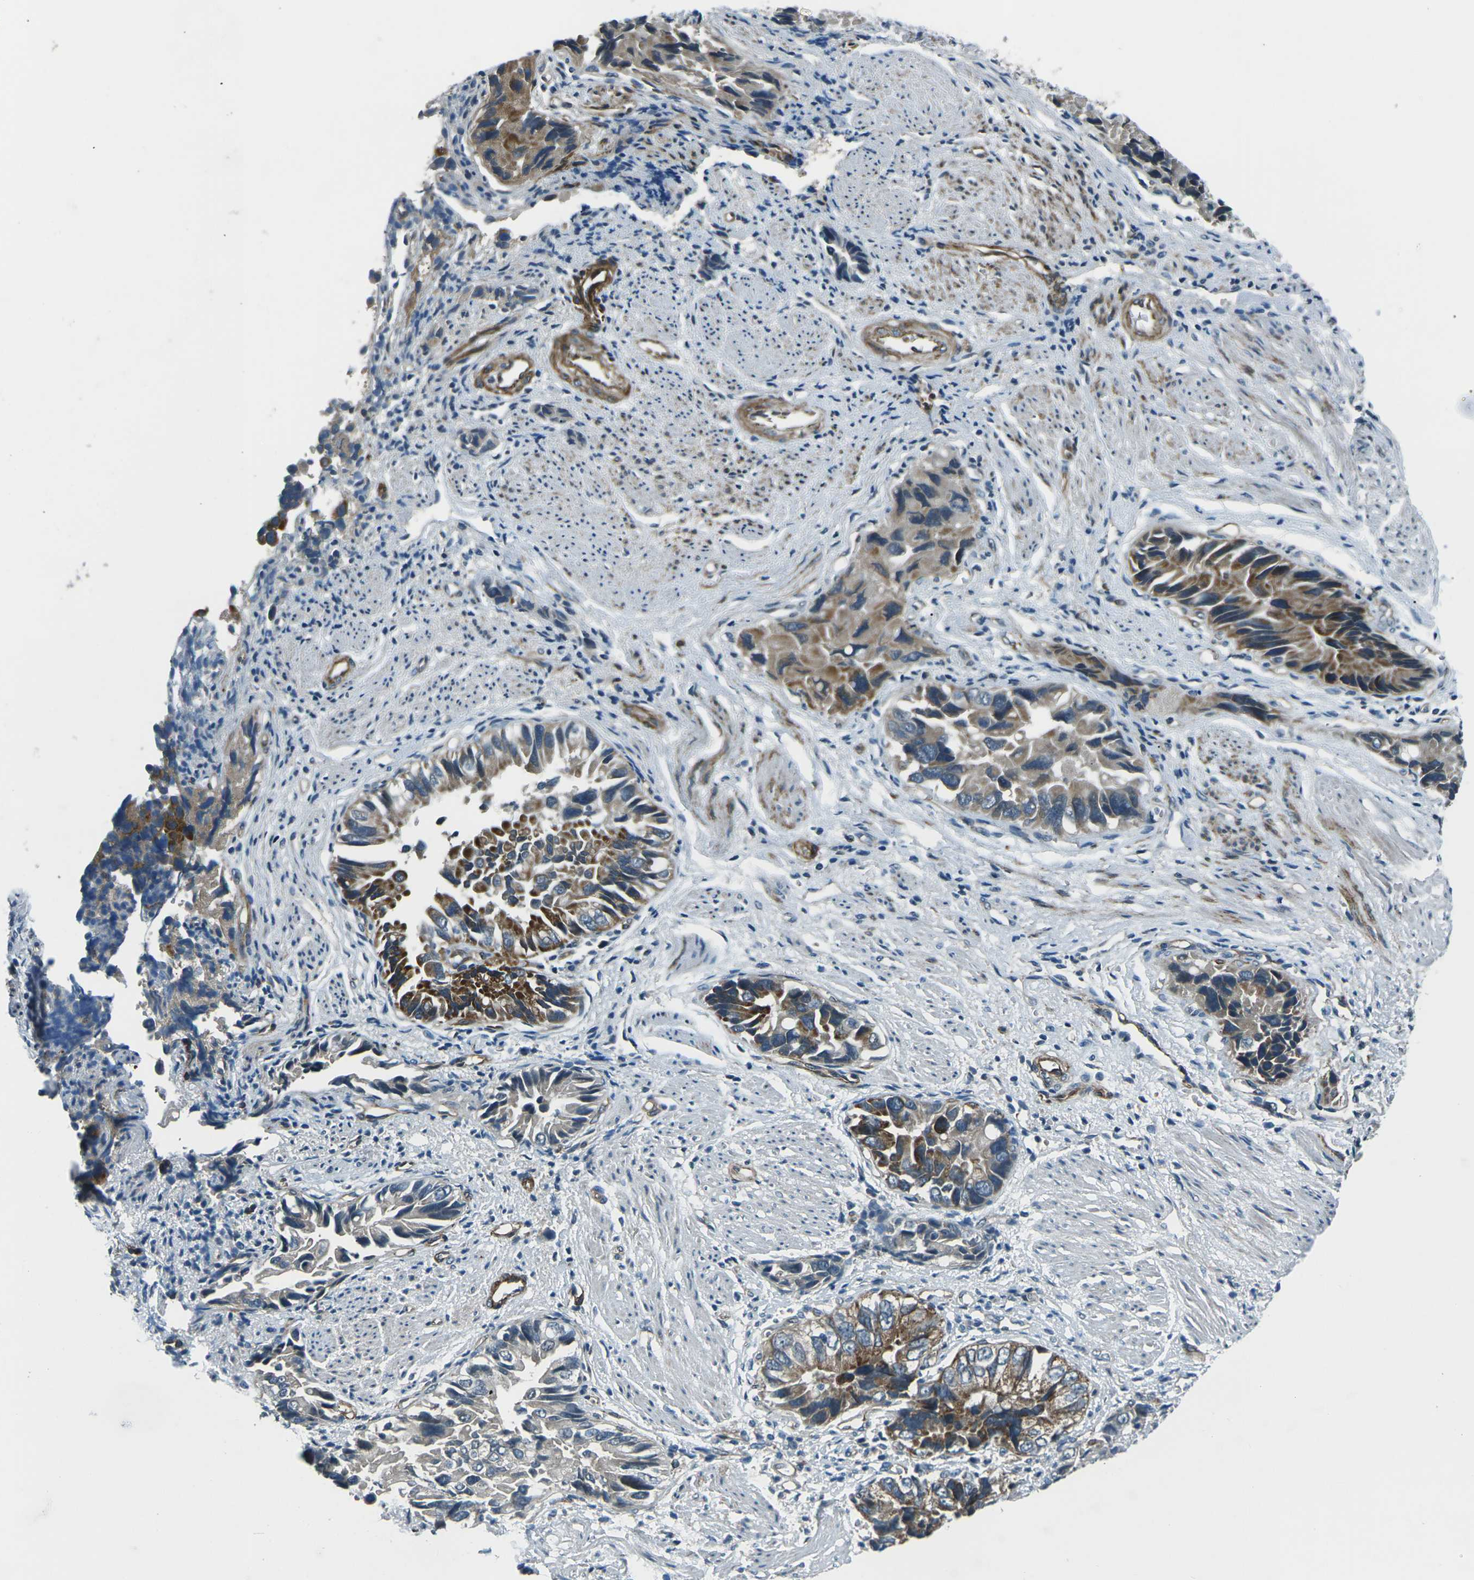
{"staining": {"intensity": "moderate", "quantity": "25%-75%", "location": "cytoplasmic/membranous"}, "tissue": "liver cancer", "cell_type": "Tumor cells", "image_type": "cancer", "snomed": [{"axis": "morphology", "description": "Cholangiocarcinoma"}, {"axis": "topography", "description": "Liver"}], "caption": "Protein staining by immunohistochemistry (IHC) exhibits moderate cytoplasmic/membranous positivity in approximately 25%-75% of tumor cells in liver cancer. The staining is performed using DAB brown chromogen to label protein expression. The nuclei are counter-stained blue using hematoxylin.", "gene": "AFAP1", "patient": {"sex": "female", "age": 79}}